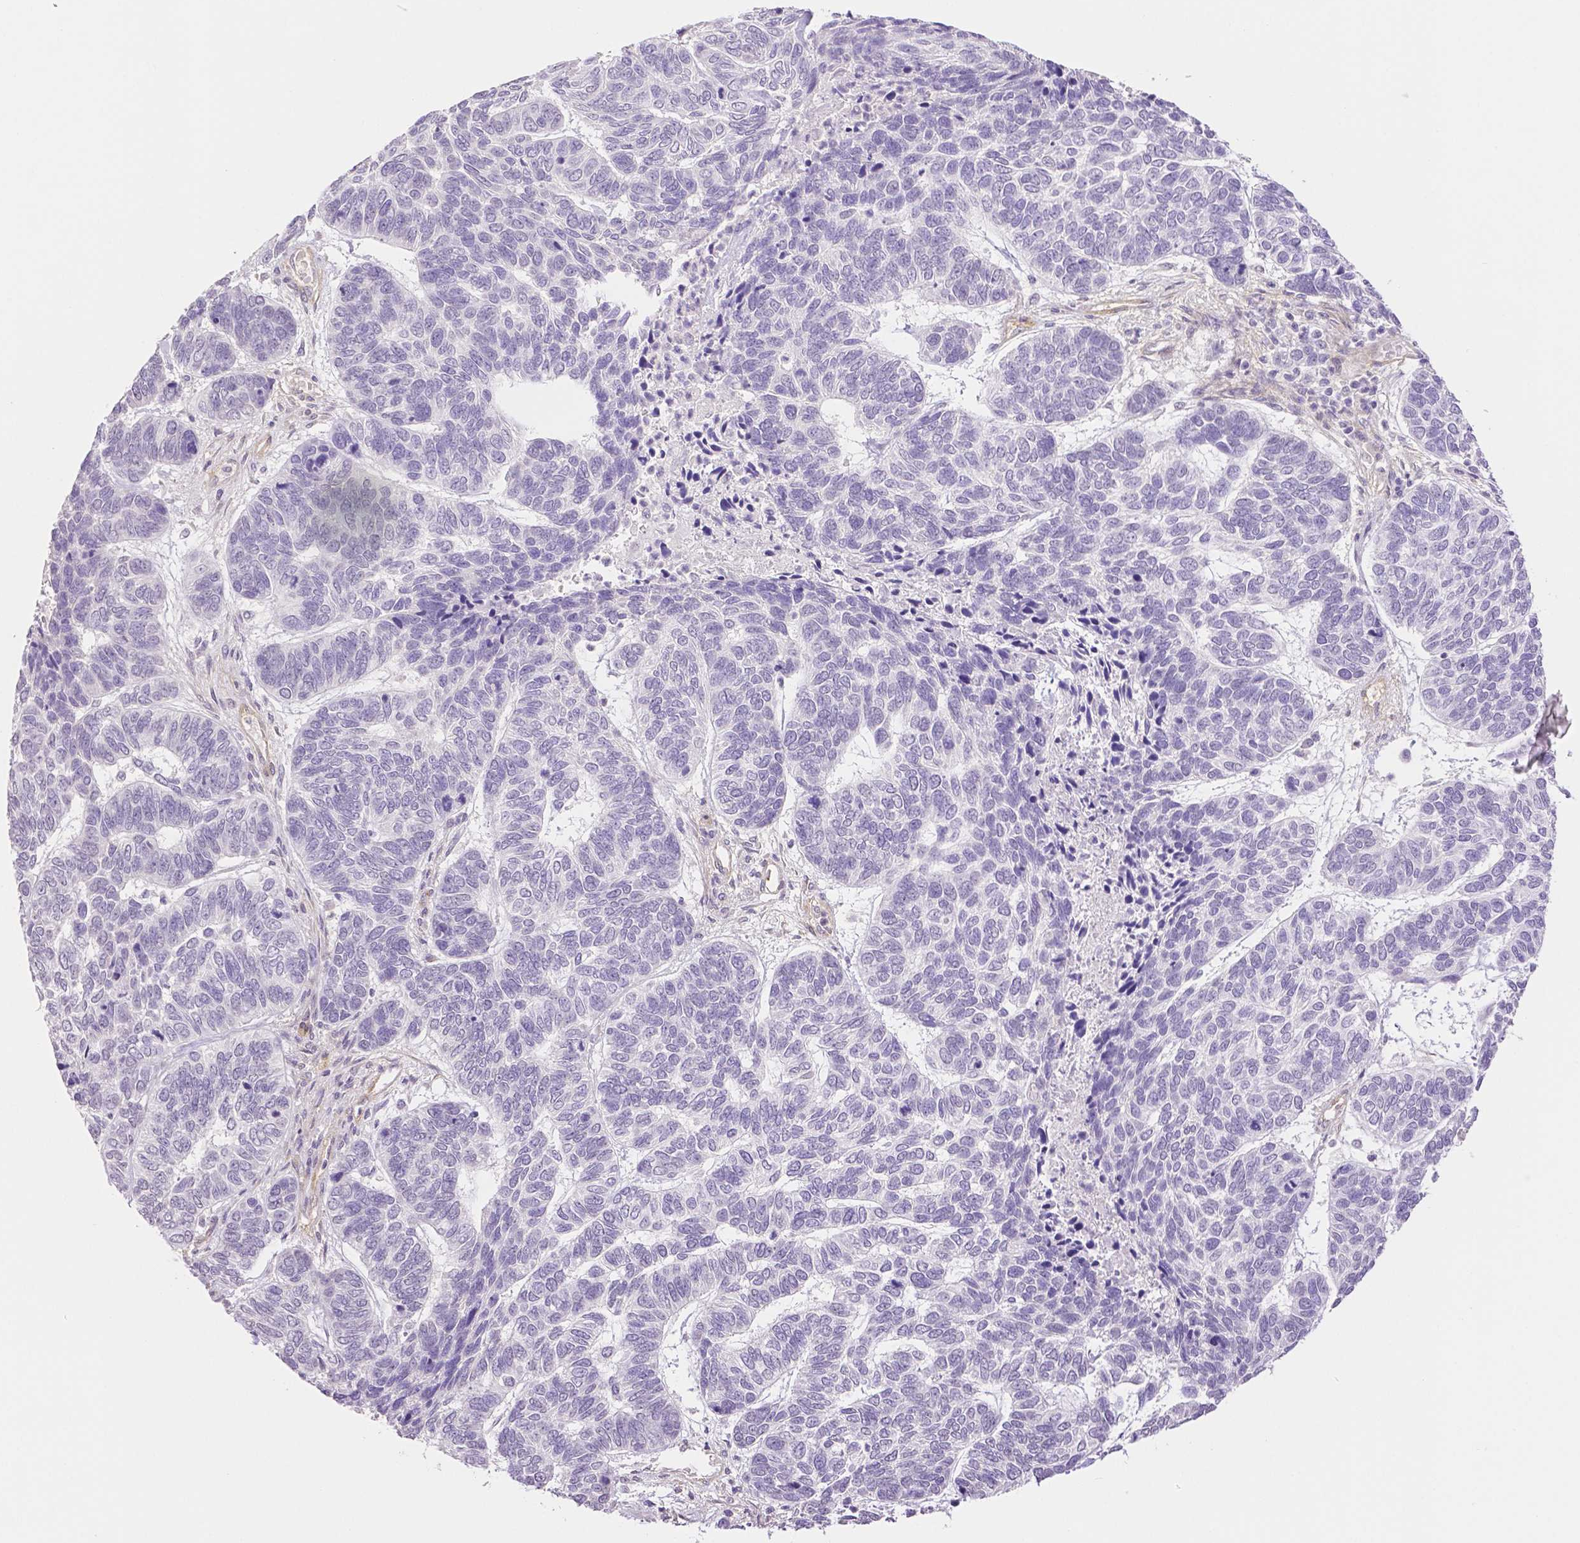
{"staining": {"intensity": "negative", "quantity": "none", "location": "none"}, "tissue": "skin cancer", "cell_type": "Tumor cells", "image_type": "cancer", "snomed": [{"axis": "morphology", "description": "Basal cell carcinoma"}, {"axis": "topography", "description": "Skin"}], "caption": "This is a photomicrograph of immunohistochemistry staining of skin basal cell carcinoma, which shows no positivity in tumor cells.", "gene": "THY1", "patient": {"sex": "female", "age": 65}}